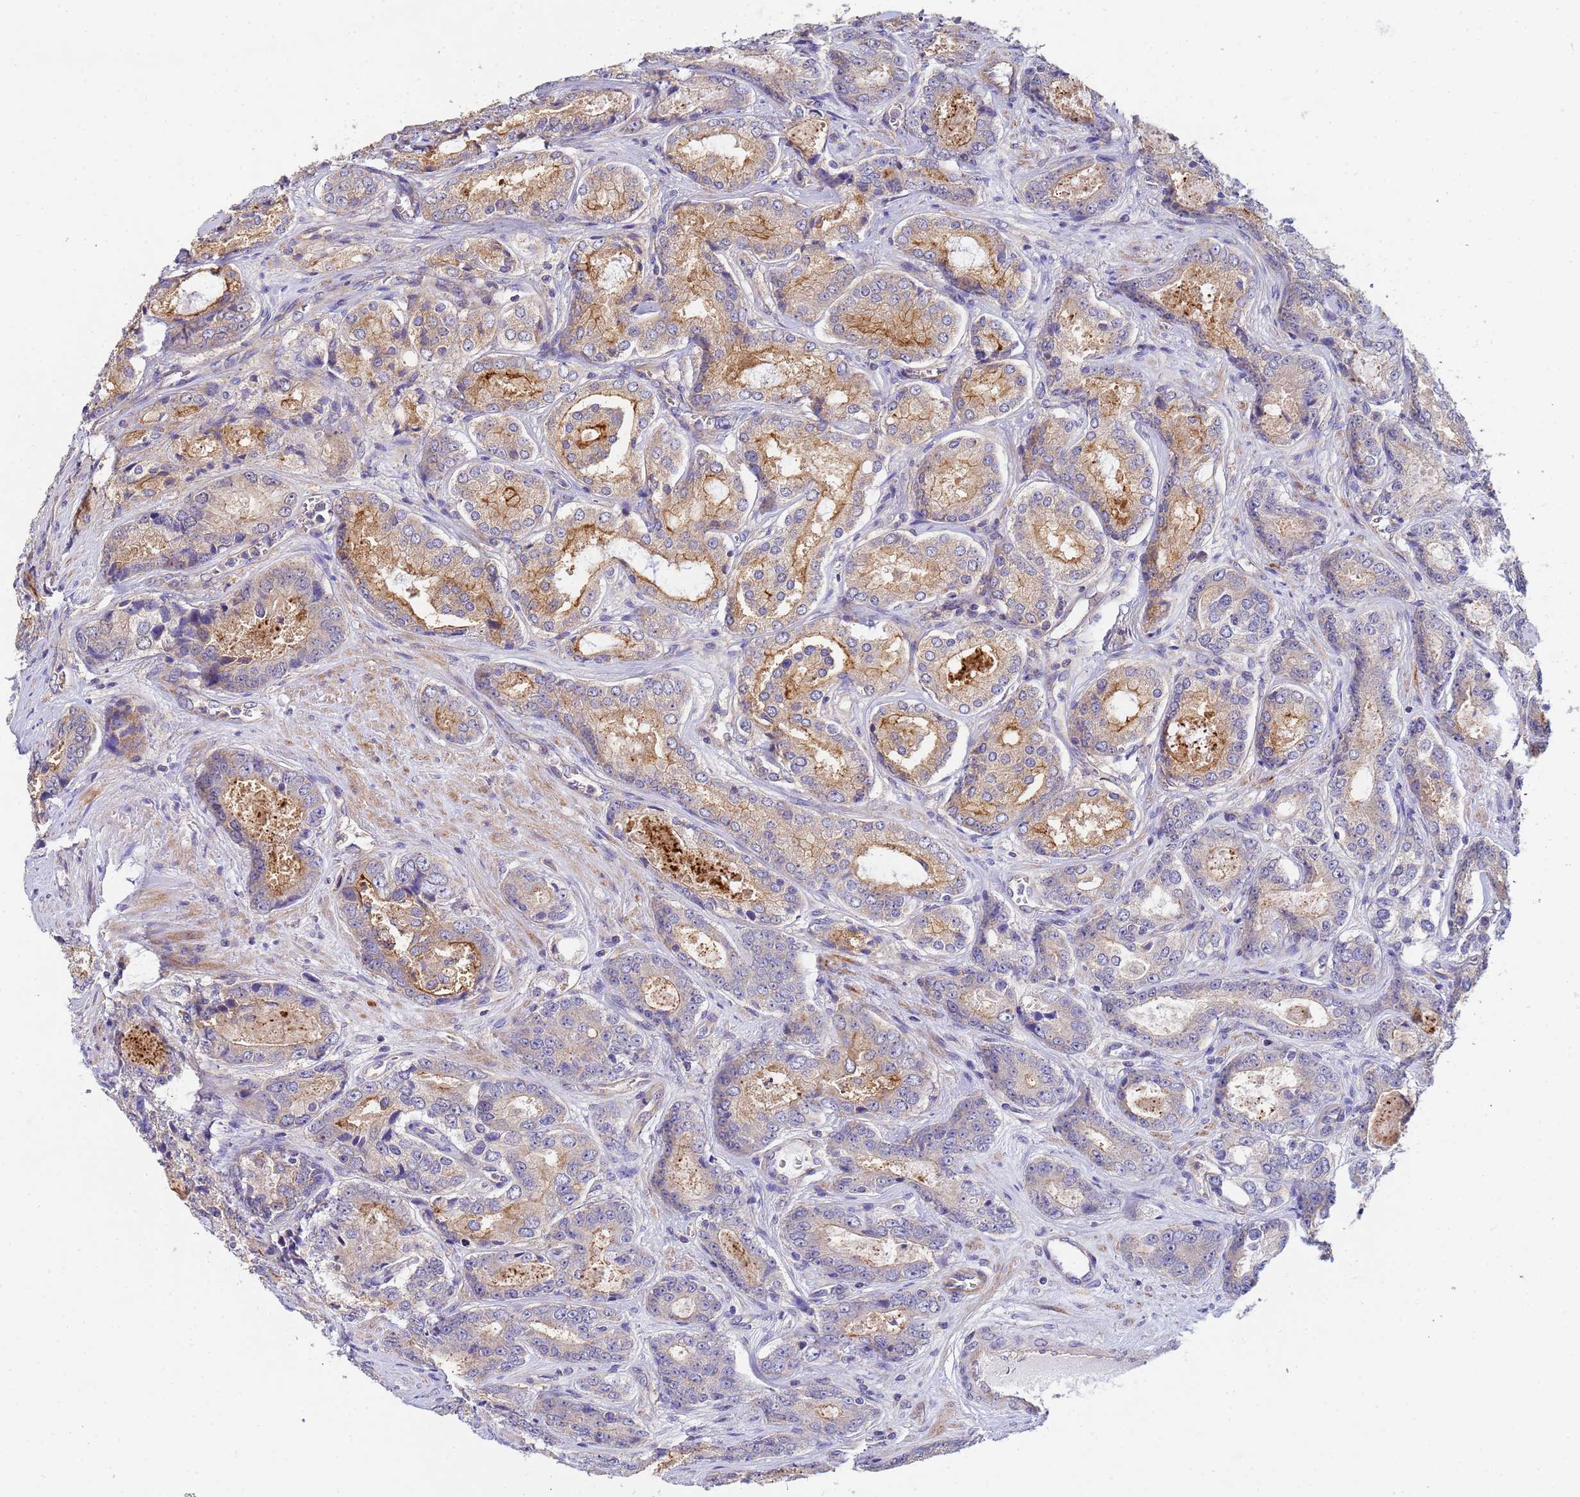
{"staining": {"intensity": "weak", "quantity": "<25%", "location": "cytoplasmic/membranous"}, "tissue": "prostate cancer", "cell_type": "Tumor cells", "image_type": "cancer", "snomed": [{"axis": "morphology", "description": "Adenocarcinoma, Low grade"}, {"axis": "topography", "description": "Prostate"}], "caption": "Tumor cells show no significant expression in prostate cancer. (DAB (3,3'-diaminobenzidine) immunohistochemistry (IHC), high magnification).", "gene": "CDC34", "patient": {"sex": "male", "age": 68}}